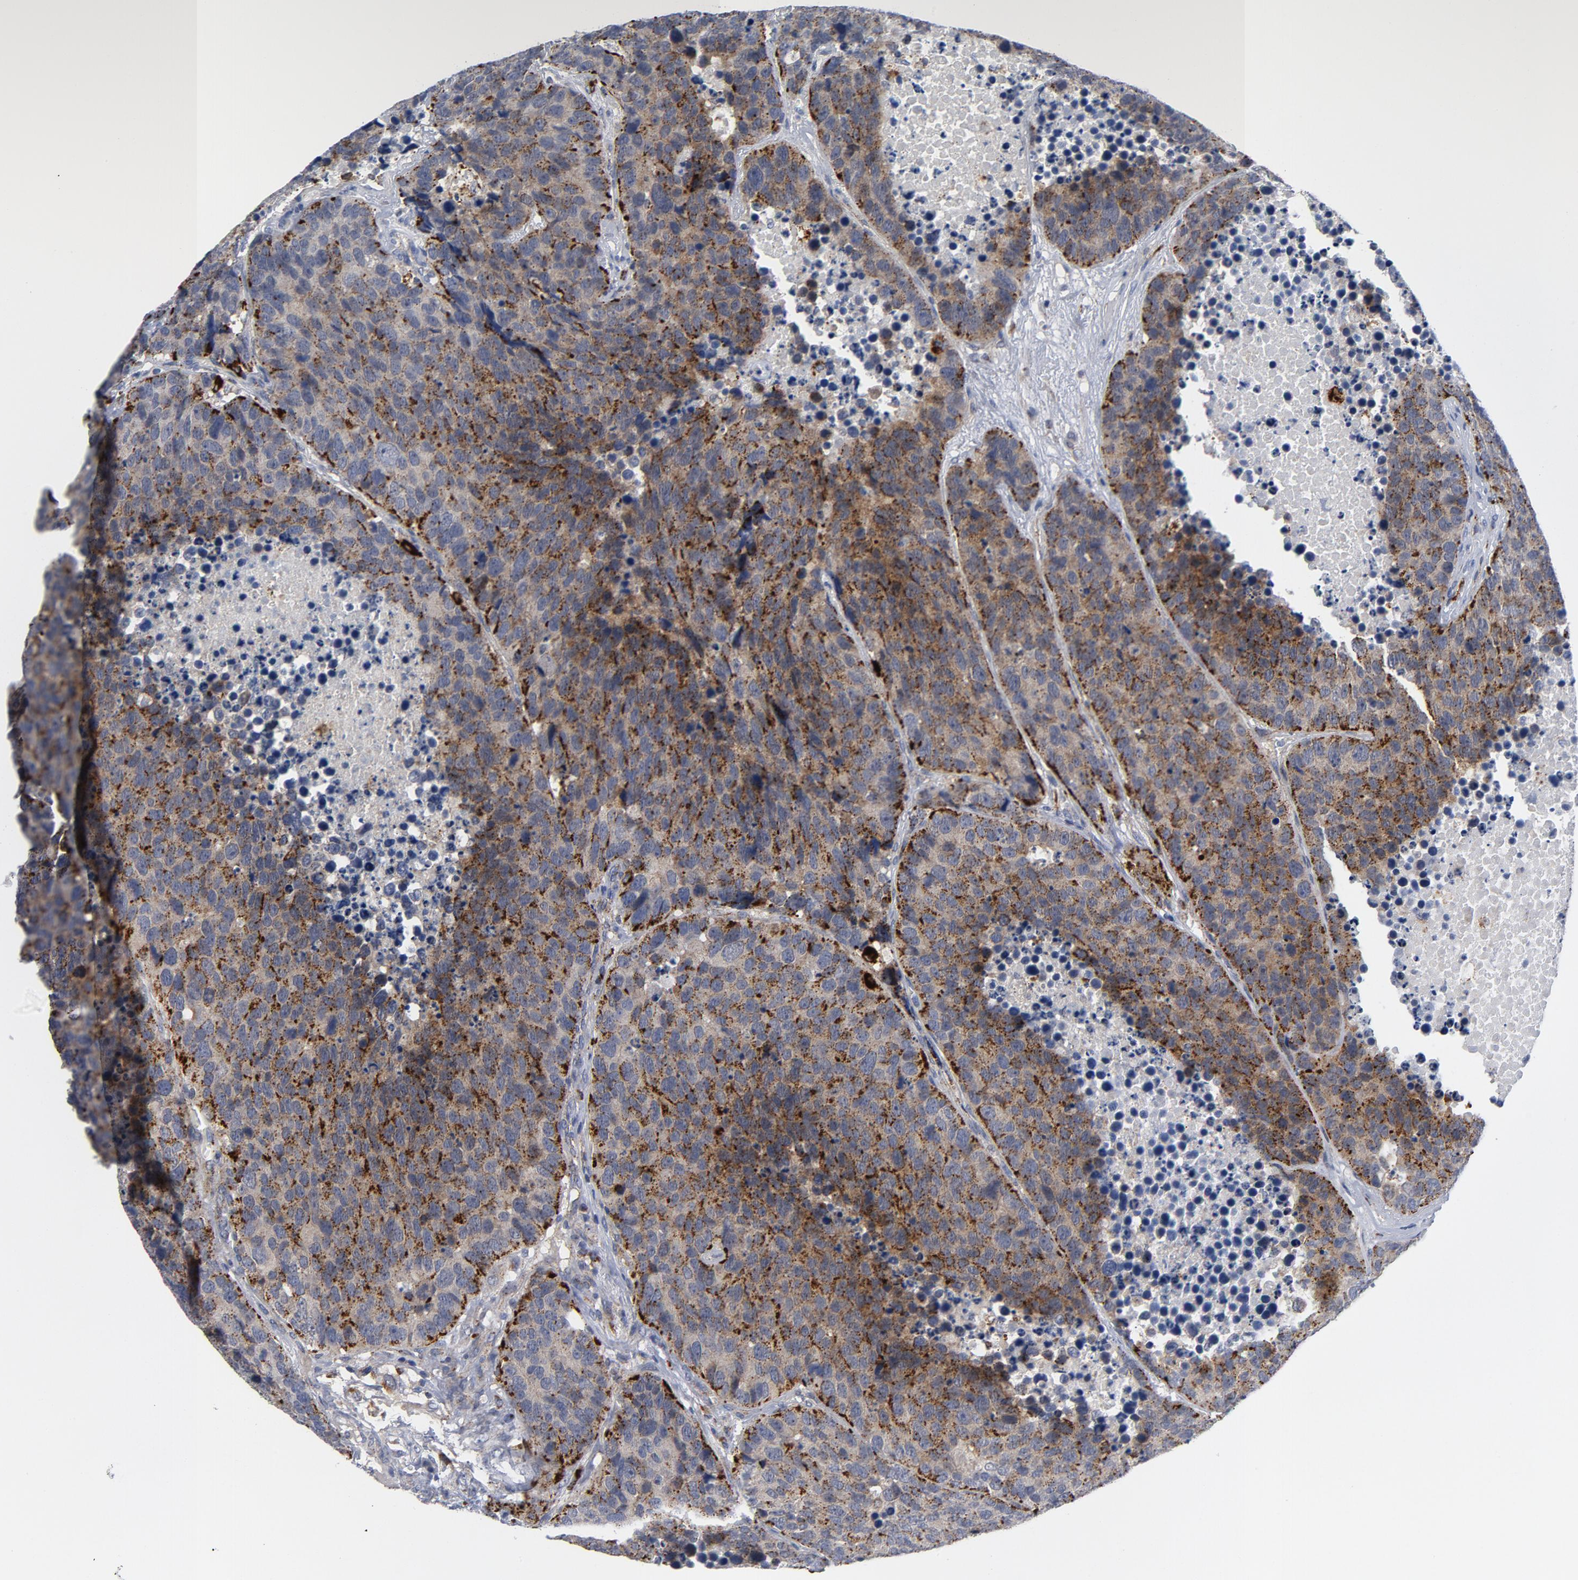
{"staining": {"intensity": "strong", "quantity": ">75%", "location": "cytoplasmic/membranous"}, "tissue": "carcinoid", "cell_type": "Tumor cells", "image_type": "cancer", "snomed": [{"axis": "morphology", "description": "Carcinoid, malignant, NOS"}, {"axis": "topography", "description": "Lung"}], "caption": "A histopathology image of human malignant carcinoid stained for a protein reveals strong cytoplasmic/membranous brown staining in tumor cells.", "gene": "AKT2", "patient": {"sex": "male", "age": 60}}